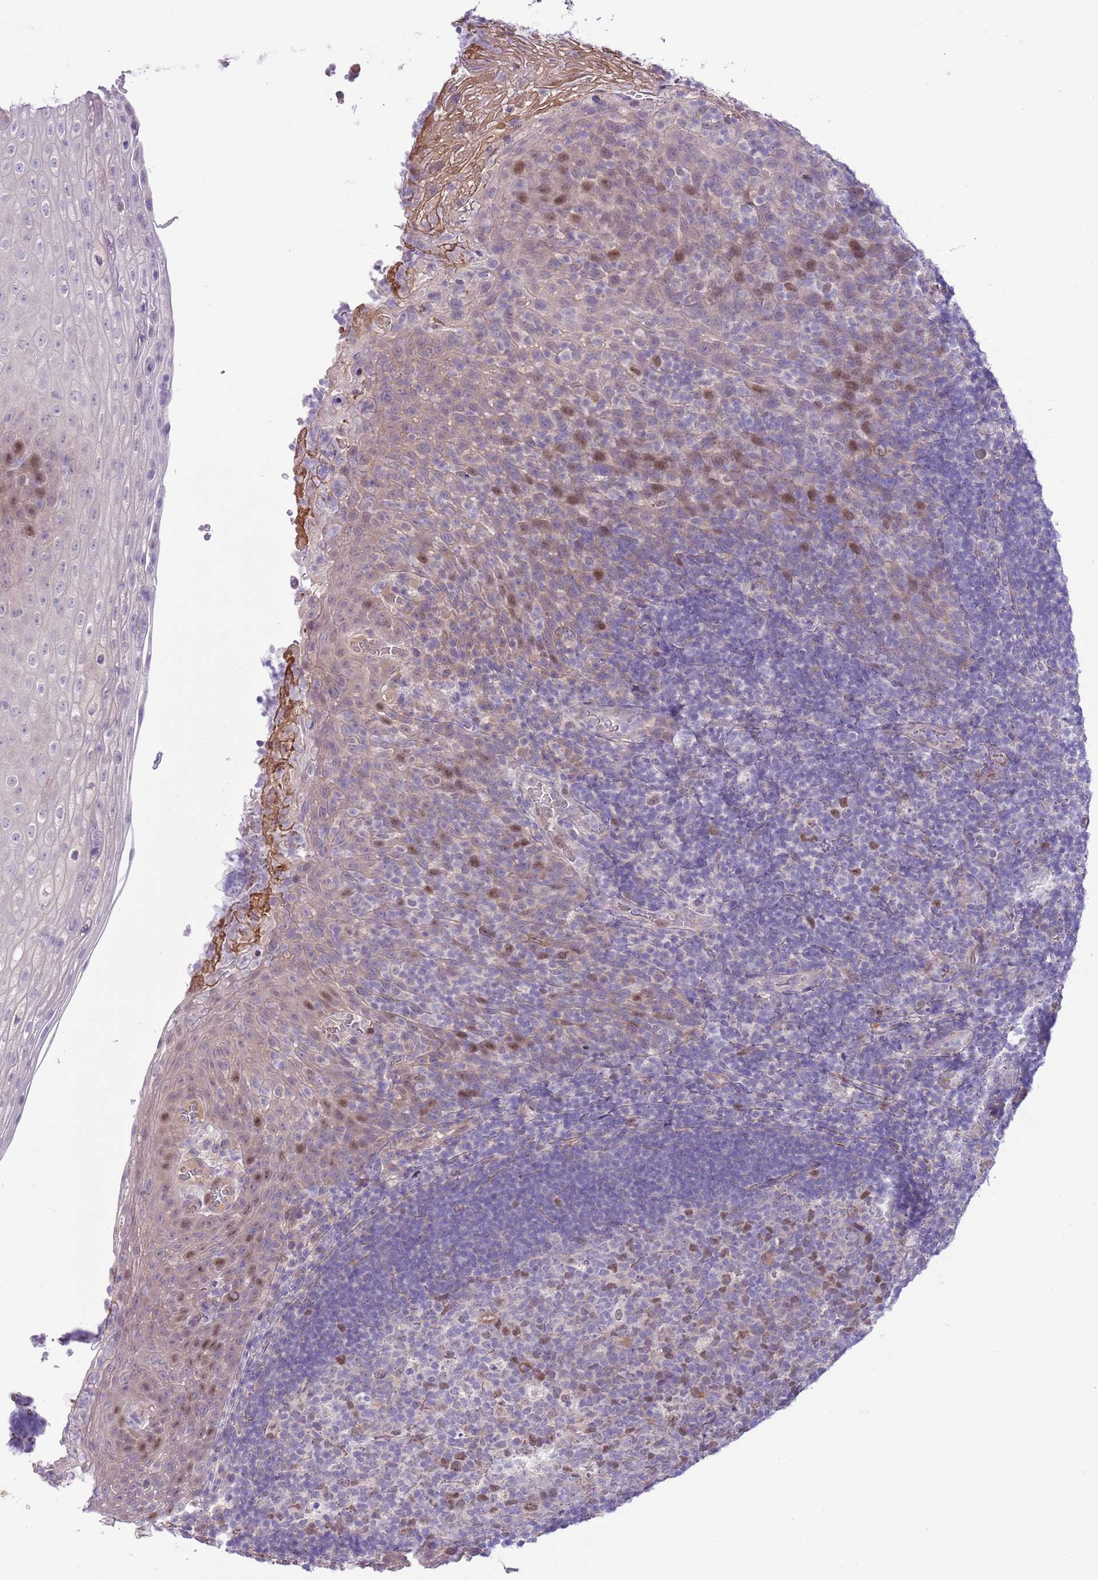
{"staining": {"intensity": "moderate", "quantity": "<25%", "location": "nuclear"}, "tissue": "tonsil", "cell_type": "Germinal center cells", "image_type": "normal", "snomed": [{"axis": "morphology", "description": "Normal tissue, NOS"}, {"axis": "topography", "description": "Tonsil"}], "caption": "Germinal center cells reveal moderate nuclear expression in approximately <25% of cells in normal tonsil. Immunohistochemistry (ihc) stains the protein of interest in brown and the nuclei are stained blue.", "gene": "FBRSL1", "patient": {"sex": "male", "age": 17}}